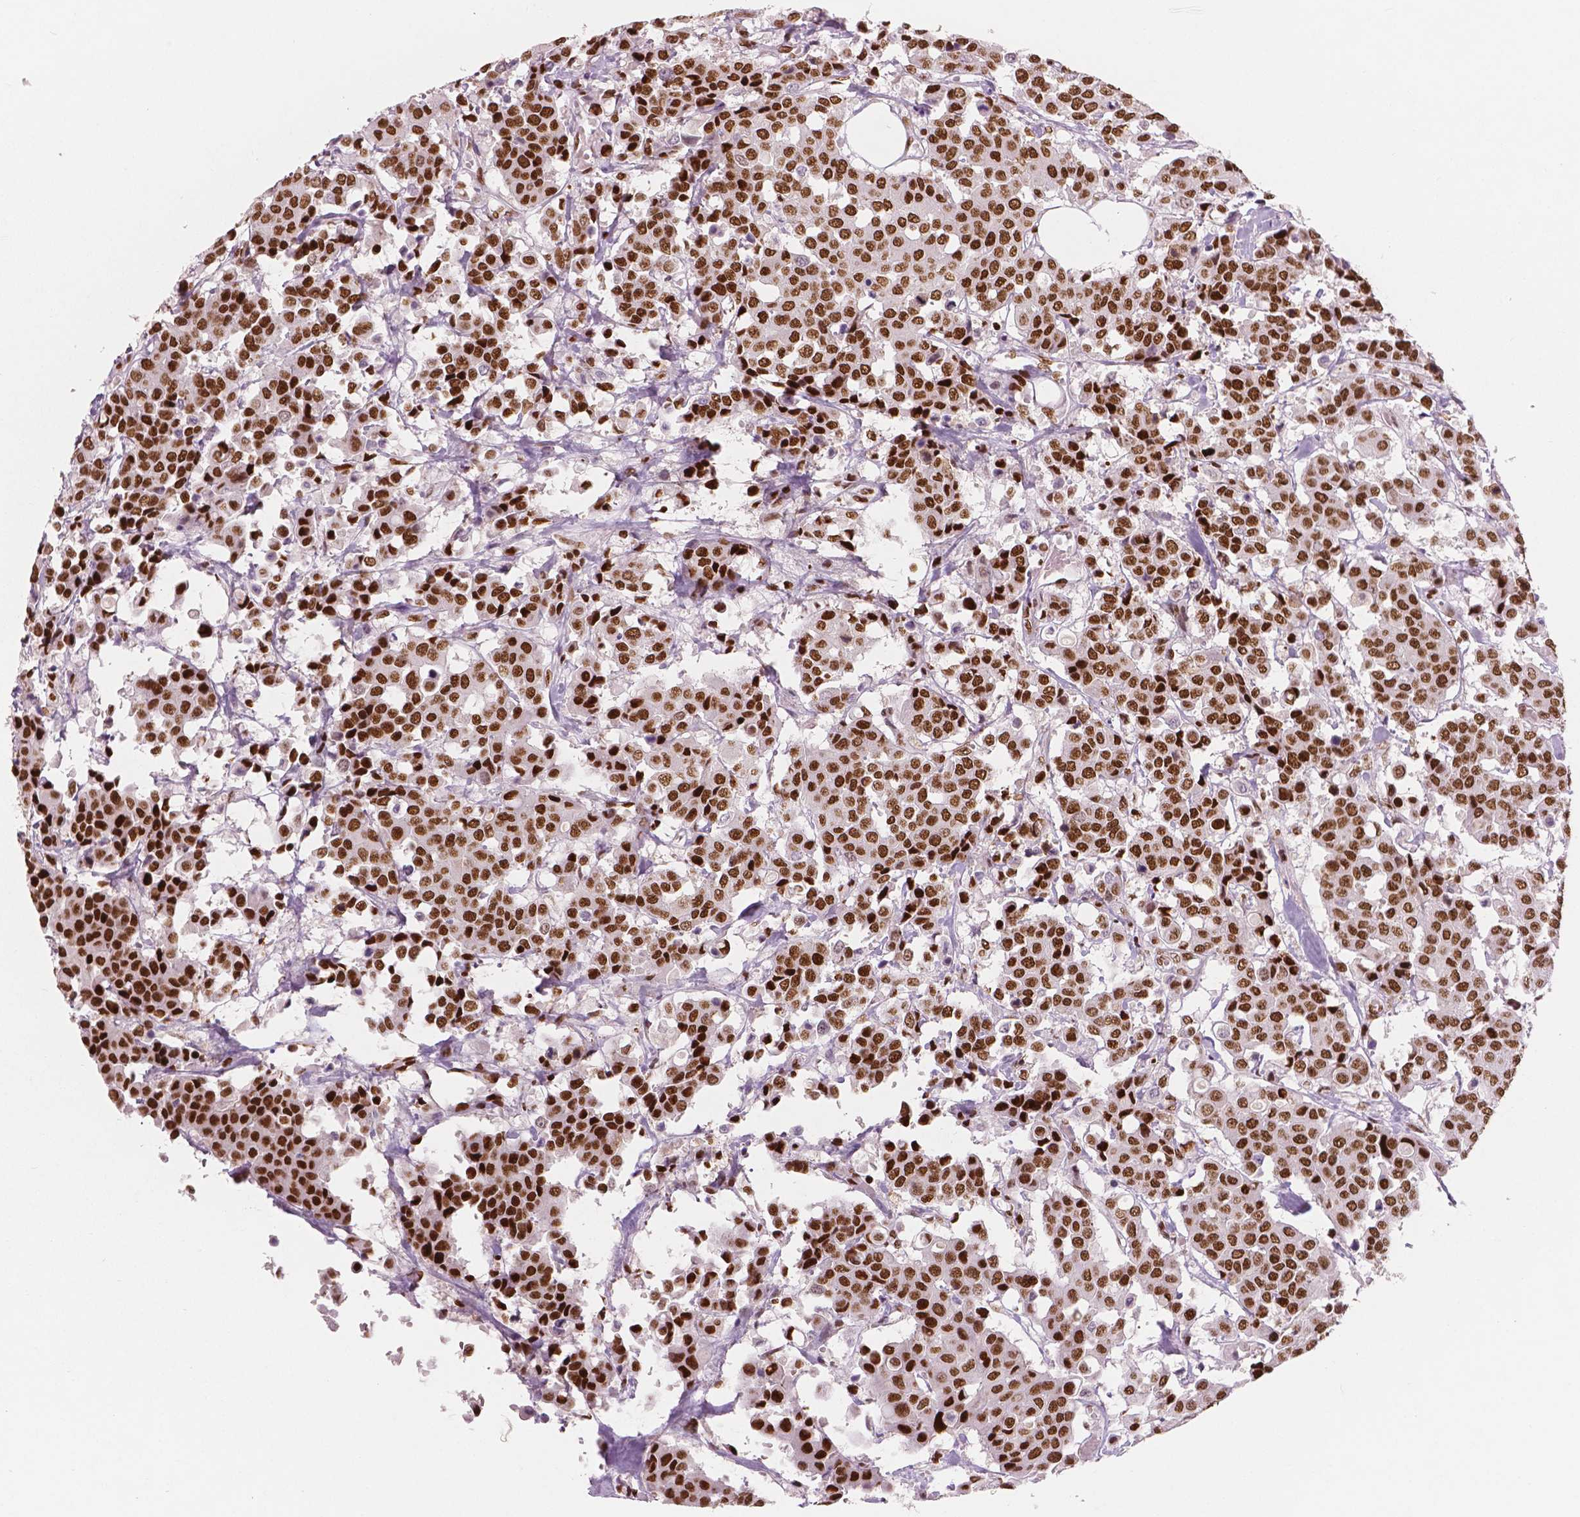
{"staining": {"intensity": "strong", "quantity": ">75%", "location": "nuclear"}, "tissue": "carcinoid", "cell_type": "Tumor cells", "image_type": "cancer", "snomed": [{"axis": "morphology", "description": "Carcinoid, malignant, NOS"}, {"axis": "topography", "description": "Colon"}], "caption": "Tumor cells show high levels of strong nuclear positivity in approximately >75% of cells in malignant carcinoid. (DAB IHC, brown staining for protein, blue staining for nuclei).", "gene": "BRD4", "patient": {"sex": "male", "age": 81}}